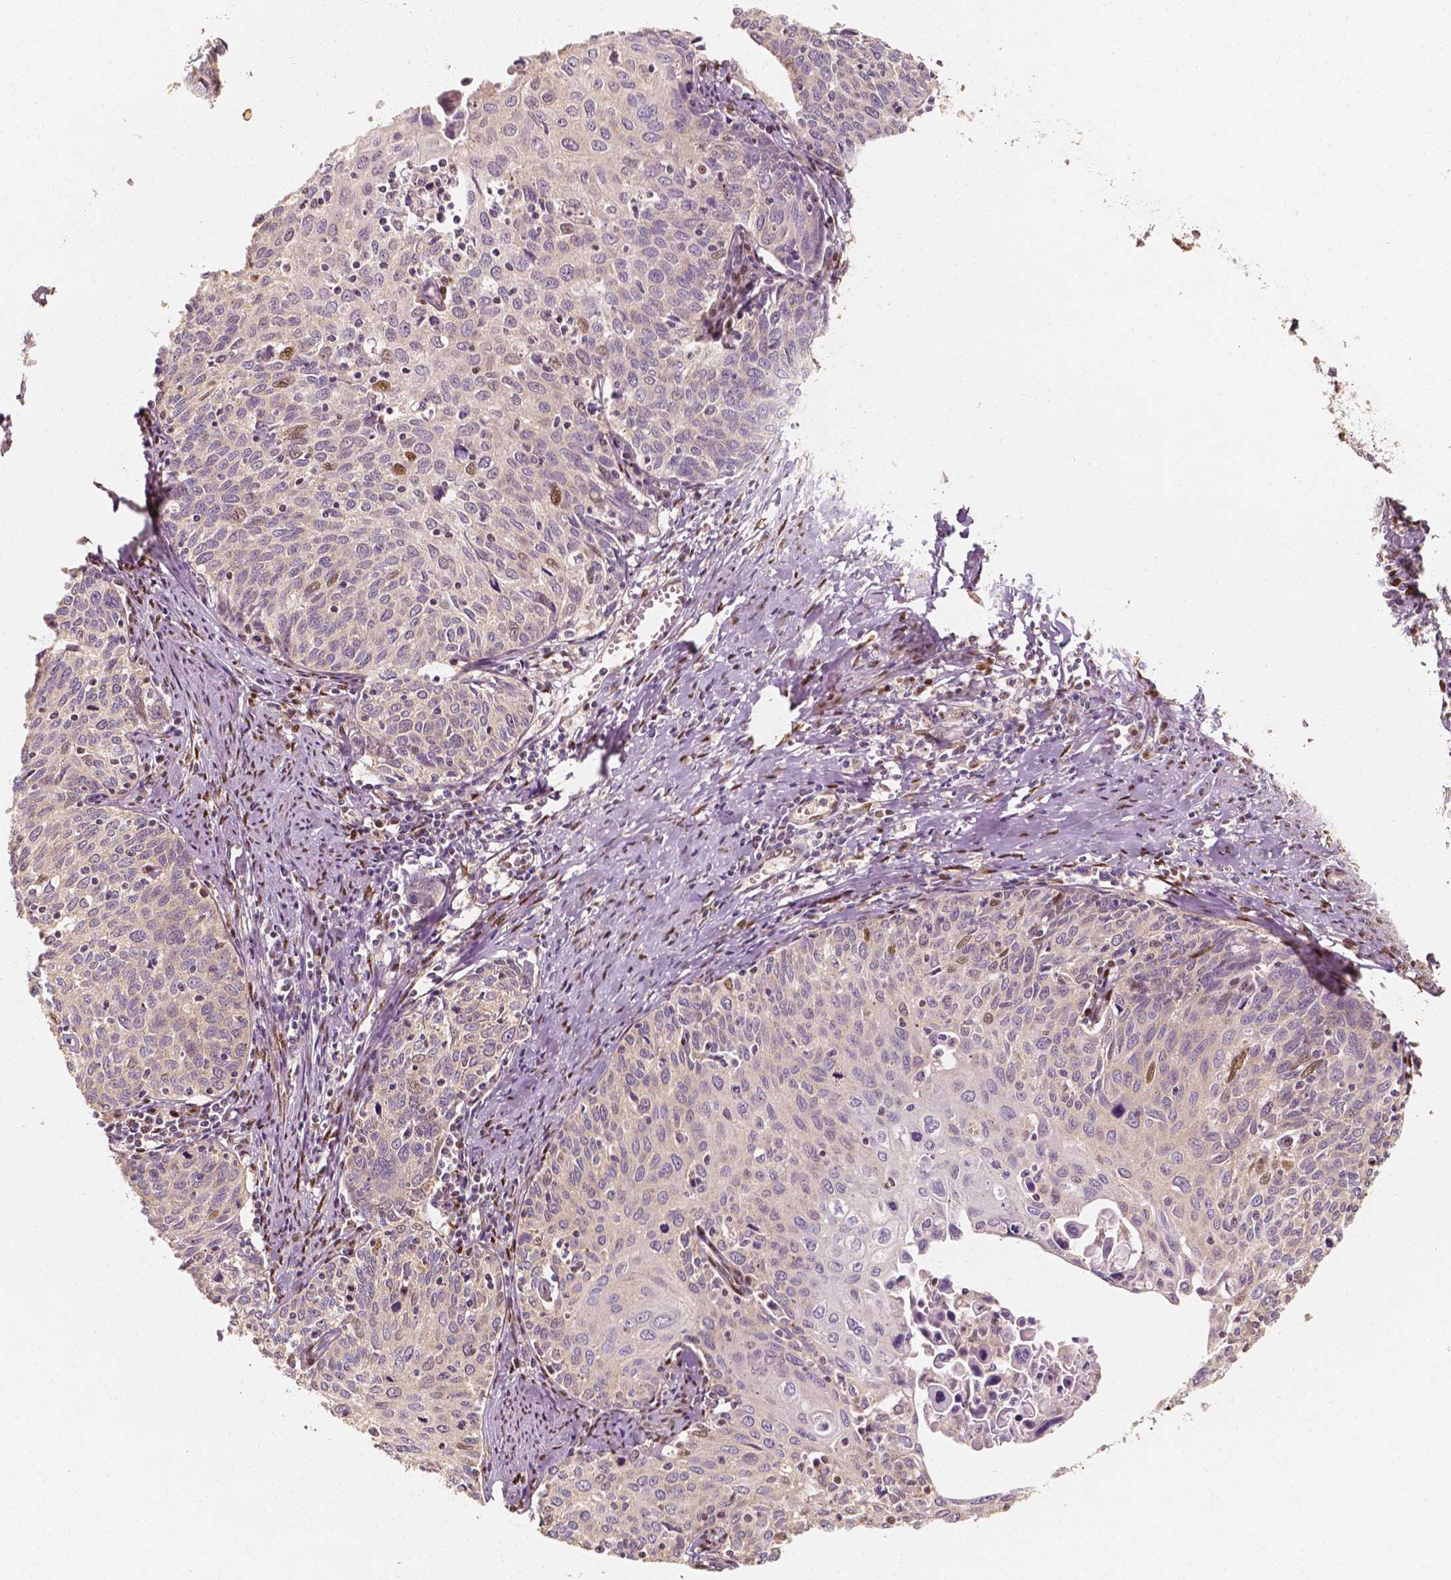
{"staining": {"intensity": "moderate", "quantity": "<25%", "location": "nuclear"}, "tissue": "cervical cancer", "cell_type": "Tumor cells", "image_type": "cancer", "snomed": [{"axis": "morphology", "description": "Squamous cell carcinoma, NOS"}, {"axis": "topography", "description": "Cervix"}], "caption": "This micrograph shows immunohistochemistry (IHC) staining of human cervical squamous cell carcinoma, with low moderate nuclear positivity in about <25% of tumor cells.", "gene": "TBC1D17", "patient": {"sex": "female", "age": 62}}